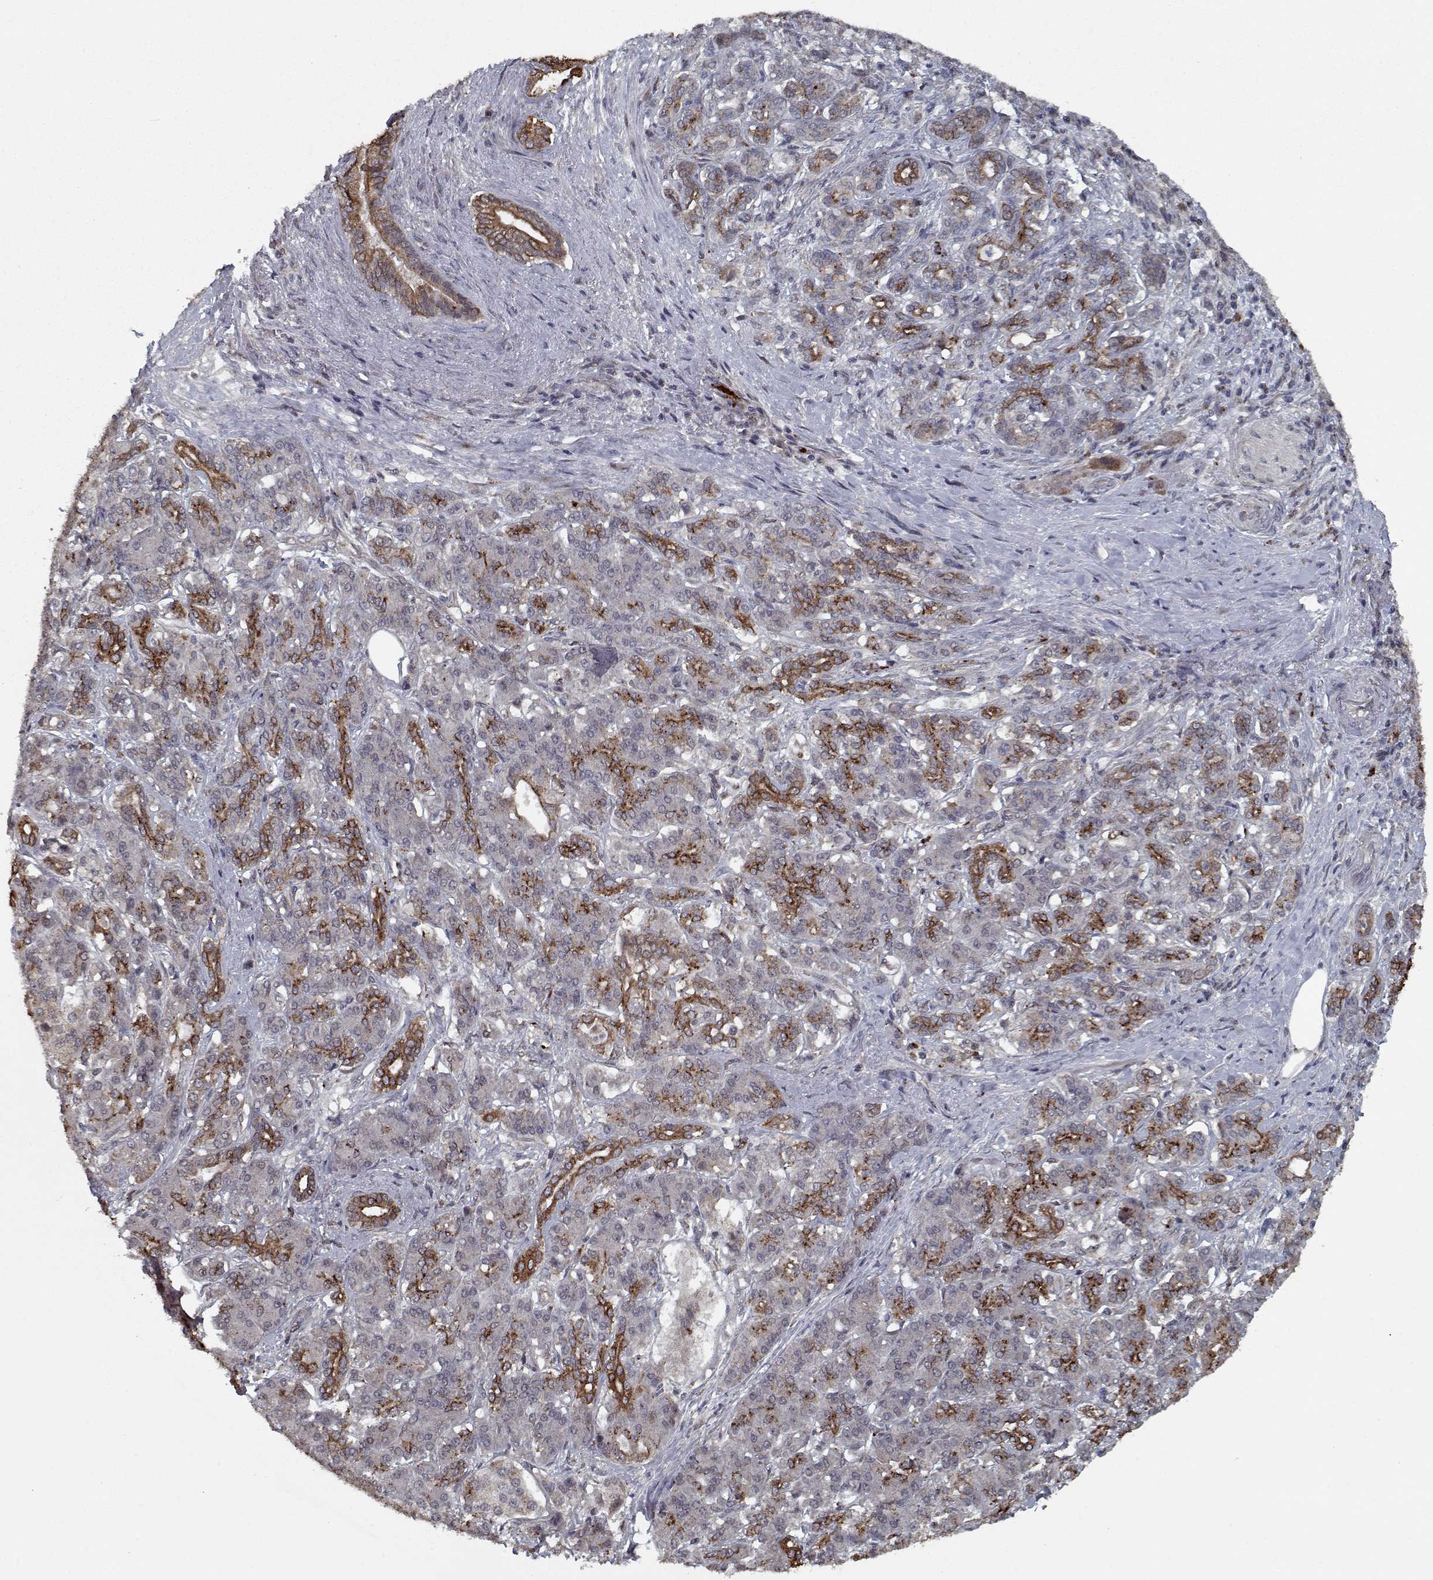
{"staining": {"intensity": "strong", "quantity": "<25%", "location": "cytoplasmic/membranous"}, "tissue": "pancreatic cancer", "cell_type": "Tumor cells", "image_type": "cancer", "snomed": [{"axis": "morphology", "description": "Normal tissue, NOS"}, {"axis": "morphology", "description": "Inflammation, NOS"}, {"axis": "morphology", "description": "Adenocarcinoma, NOS"}, {"axis": "topography", "description": "Pancreas"}], "caption": "A brown stain labels strong cytoplasmic/membranous expression of a protein in pancreatic adenocarcinoma tumor cells. Using DAB (3,3'-diaminobenzidine) (brown) and hematoxylin (blue) stains, captured at high magnification using brightfield microscopy.", "gene": "NLK", "patient": {"sex": "male", "age": 57}}